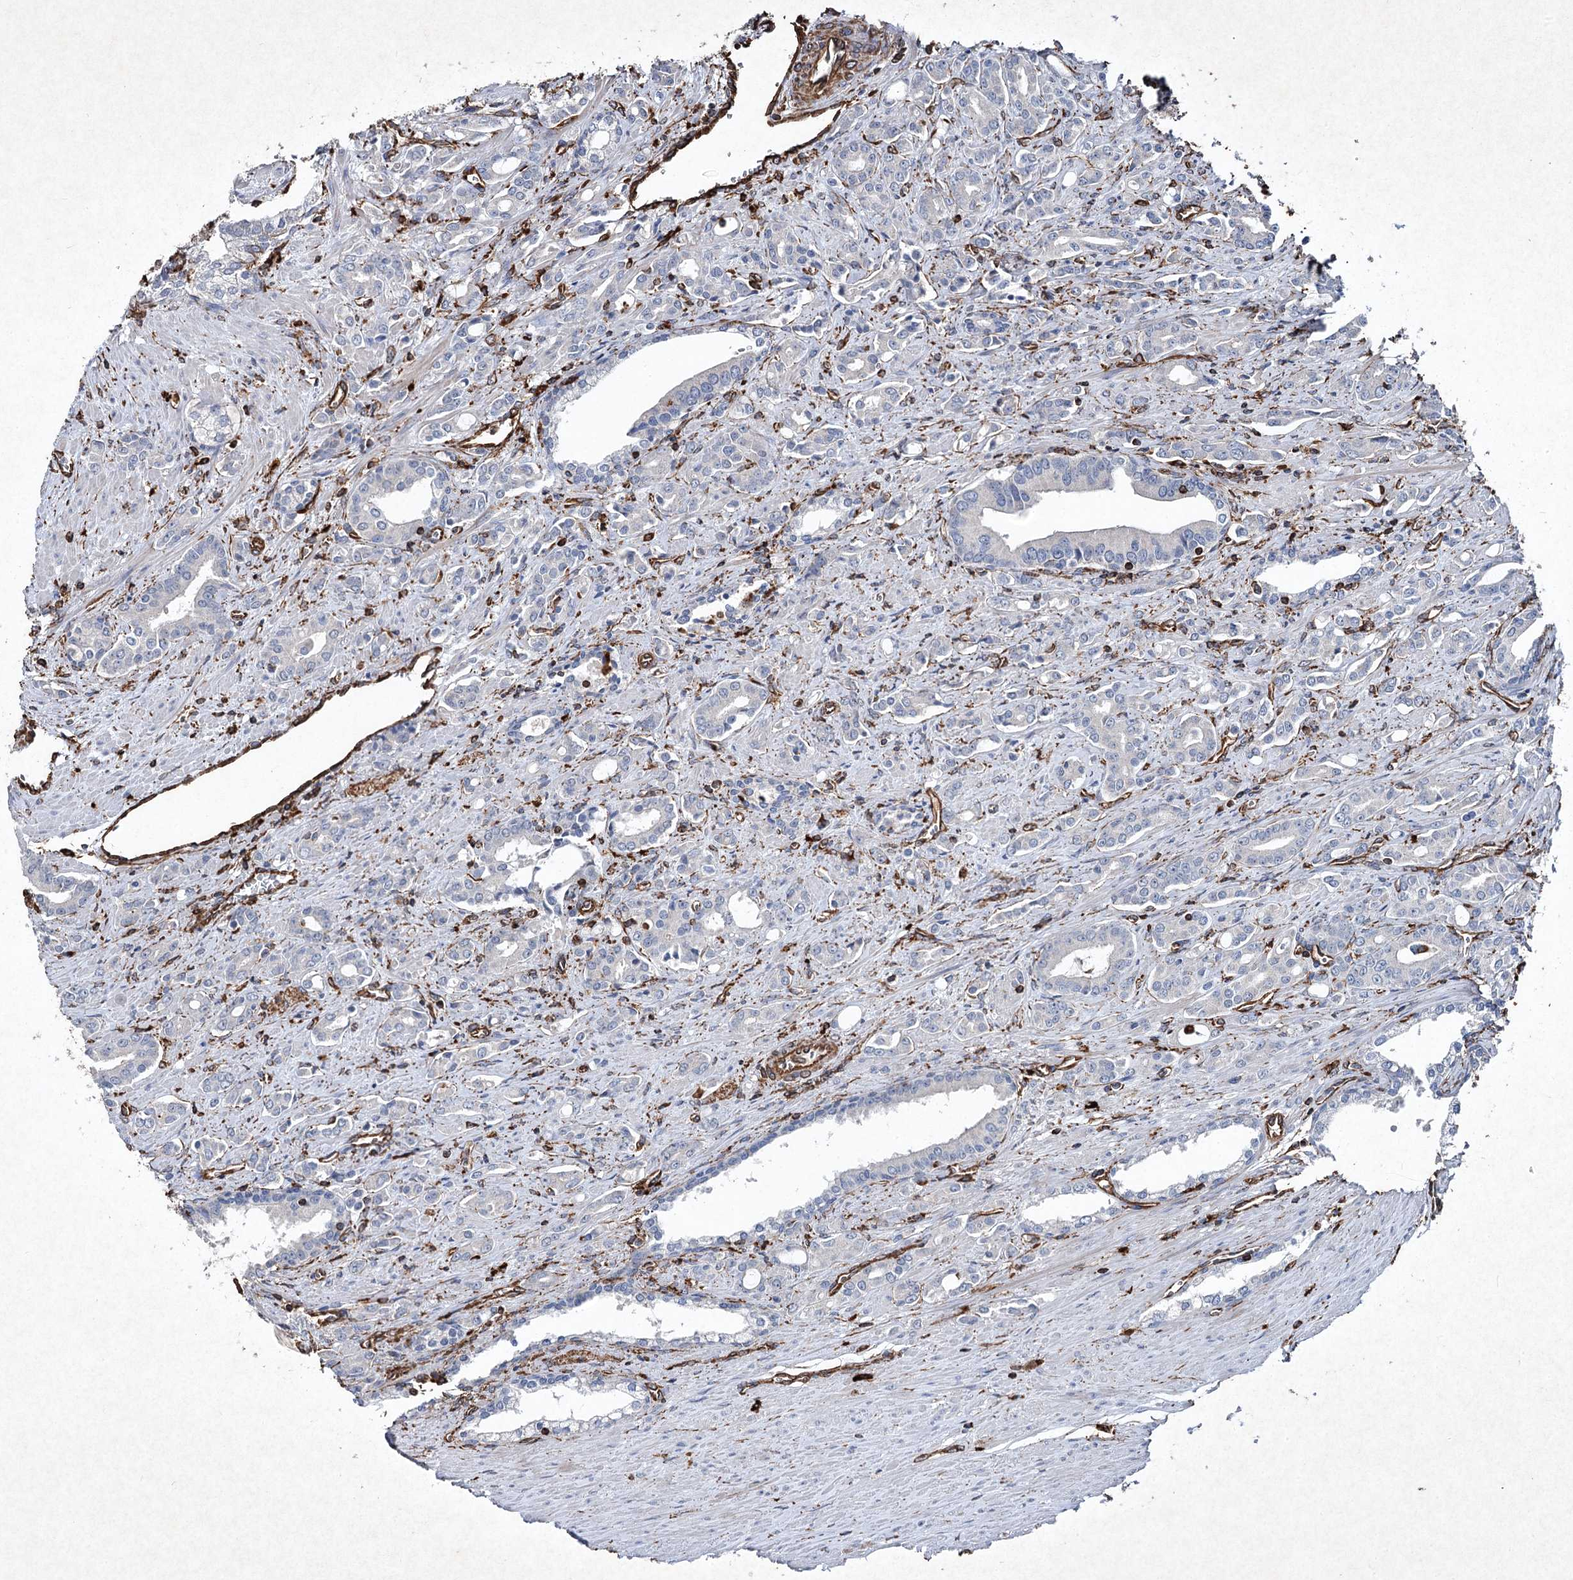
{"staining": {"intensity": "negative", "quantity": "none", "location": "none"}, "tissue": "prostate cancer", "cell_type": "Tumor cells", "image_type": "cancer", "snomed": [{"axis": "morphology", "description": "Adenocarcinoma, High grade"}, {"axis": "topography", "description": "Prostate"}], "caption": "The IHC image has no significant positivity in tumor cells of prostate cancer tissue.", "gene": "CLEC4M", "patient": {"sex": "male", "age": 72}}